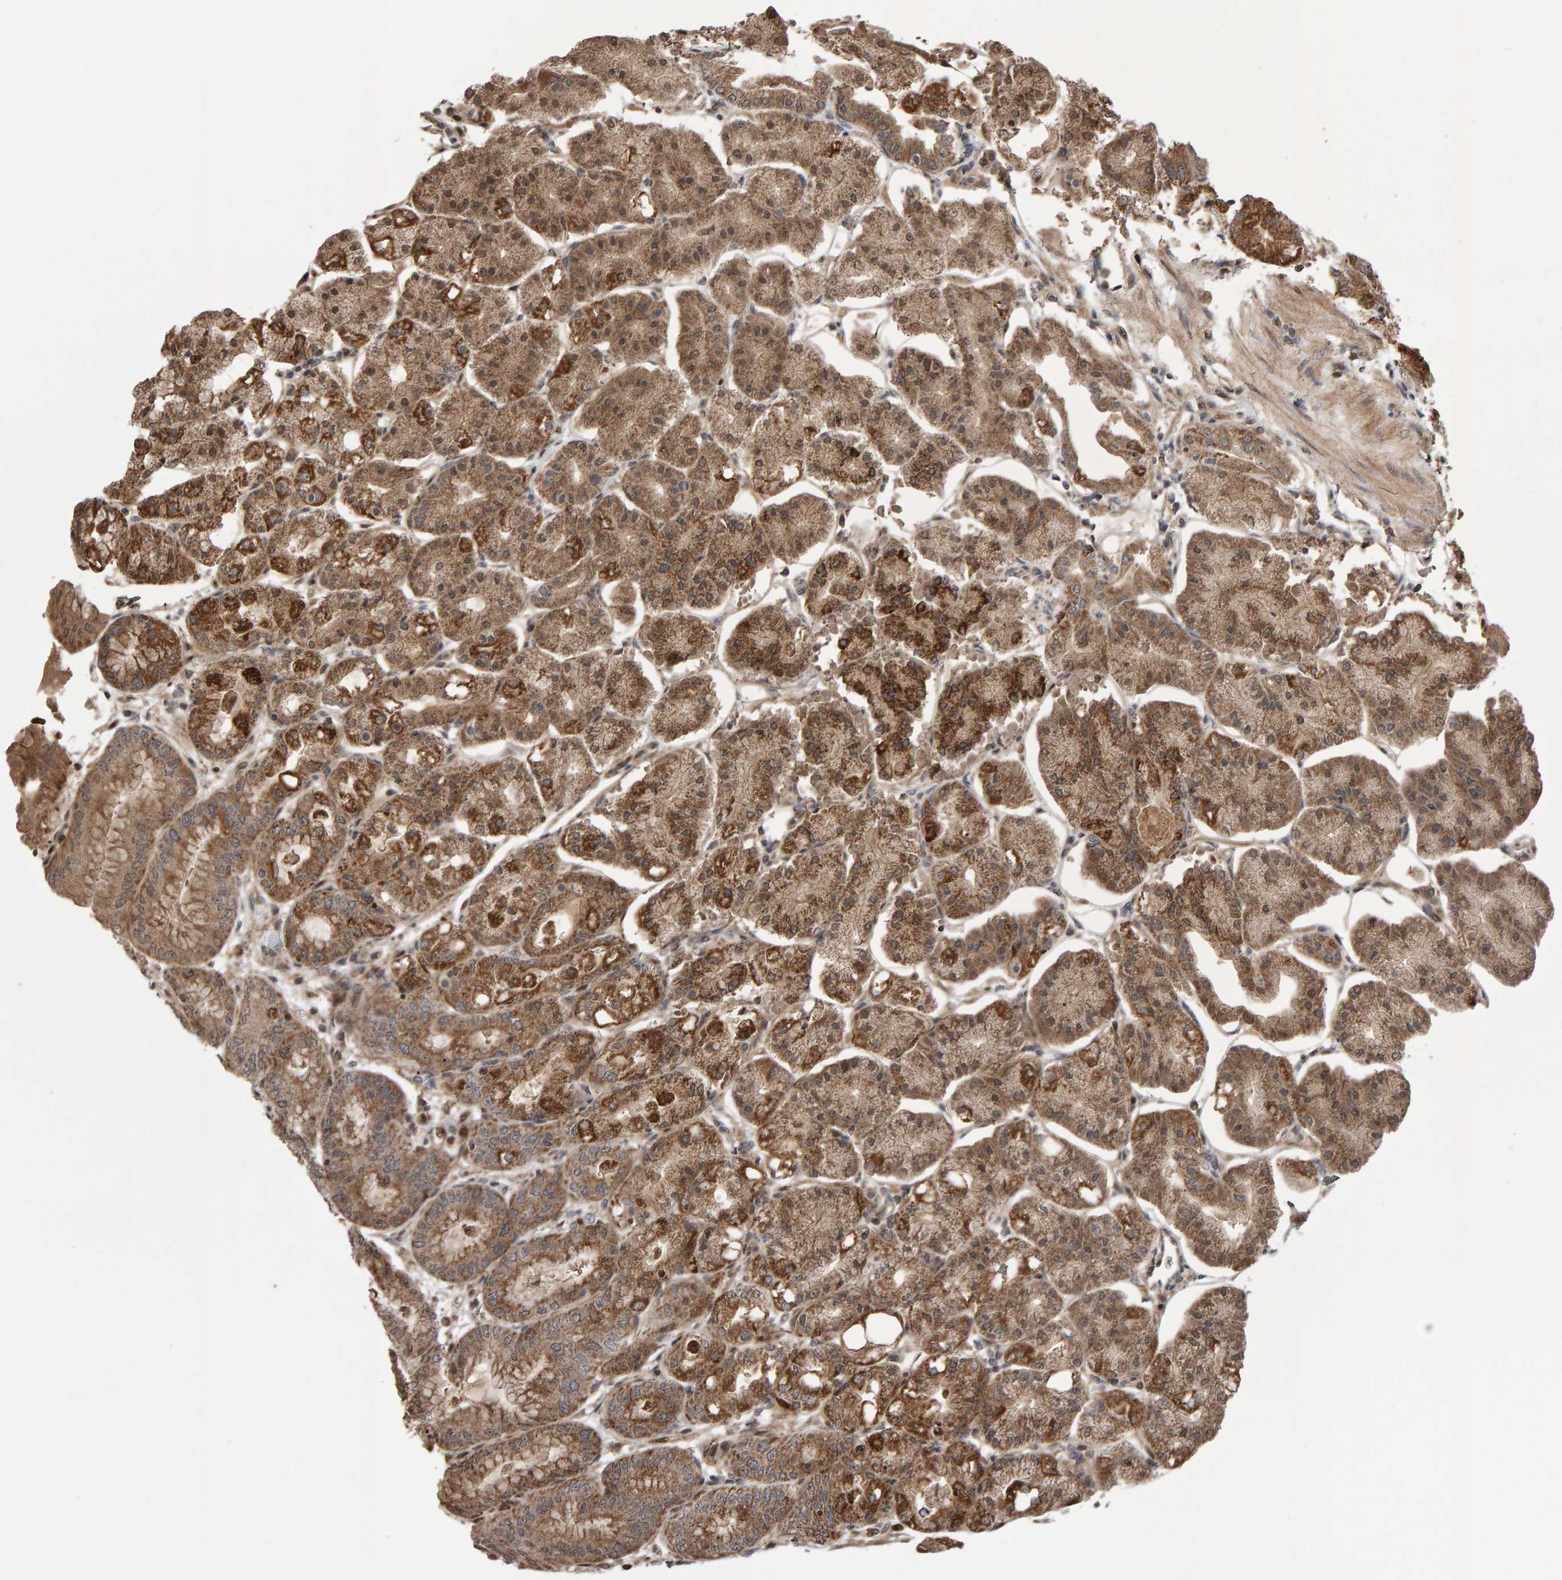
{"staining": {"intensity": "moderate", "quantity": ">75%", "location": "cytoplasmic/membranous"}, "tissue": "stomach", "cell_type": "Glandular cells", "image_type": "normal", "snomed": [{"axis": "morphology", "description": "Normal tissue, NOS"}, {"axis": "topography", "description": "Stomach, lower"}], "caption": "An immunohistochemistry micrograph of benign tissue is shown. Protein staining in brown highlights moderate cytoplasmic/membranous positivity in stomach within glandular cells. The protein of interest is stained brown, and the nuclei are stained in blue (DAB IHC with brightfield microscopy, high magnification).", "gene": "PECR", "patient": {"sex": "male", "age": 71}}